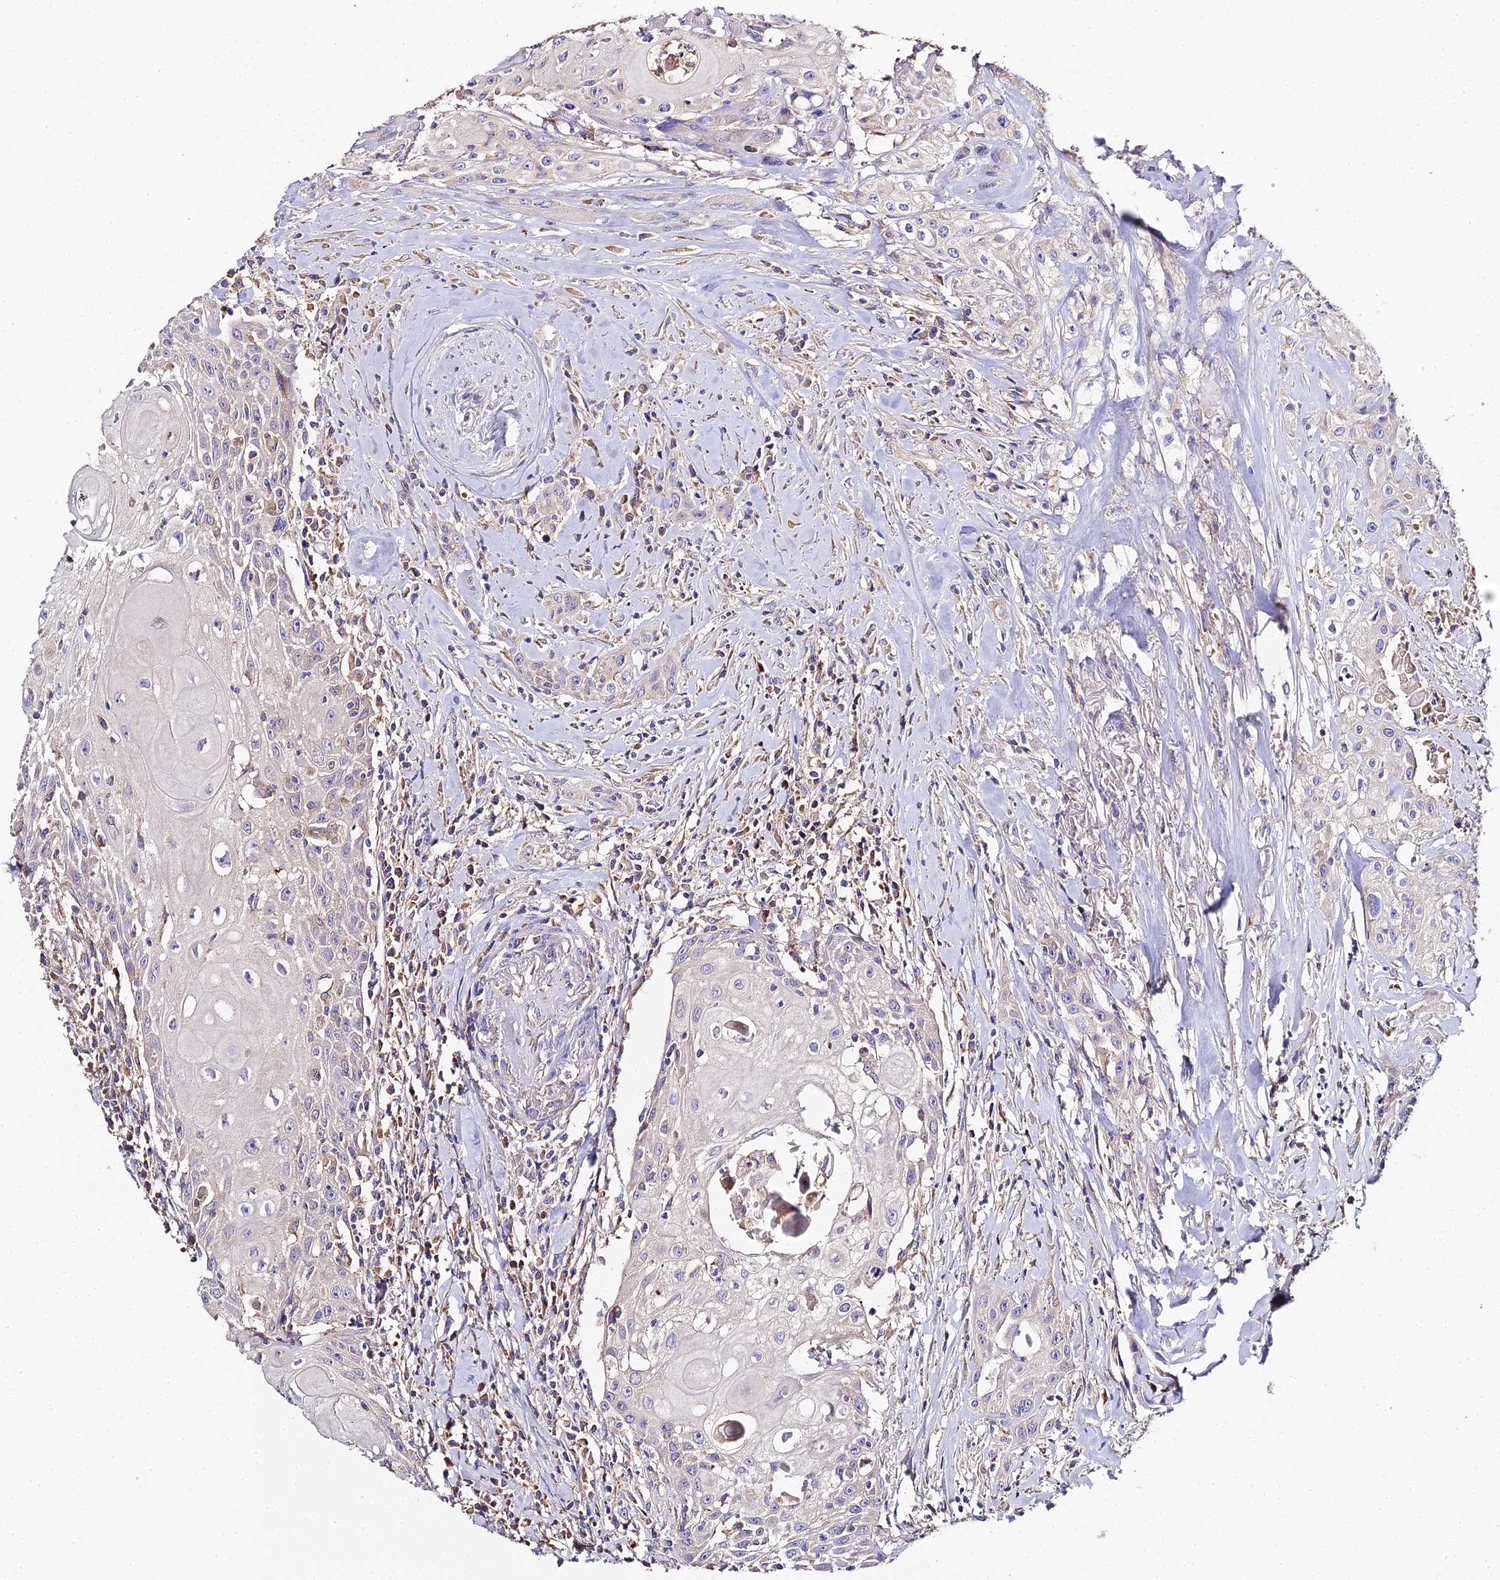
{"staining": {"intensity": "negative", "quantity": "none", "location": "none"}, "tissue": "head and neck cancer", "cell_type": "Tumor cells", "image_type": "cancer", "snomed": [{"axis": "morphology", "description": "Squamous cell carcinoma, NOS"}, {"axis": "topography", "description": "Oral tissue"}, {"axis": "topography", "description": "Head-Neck"}], "caption": "There is no significant staining in tumor cells of squamous cell carcinoma (head and neck).", "gene": "SCX", "patient": {"sex": "female", "age": 82}}